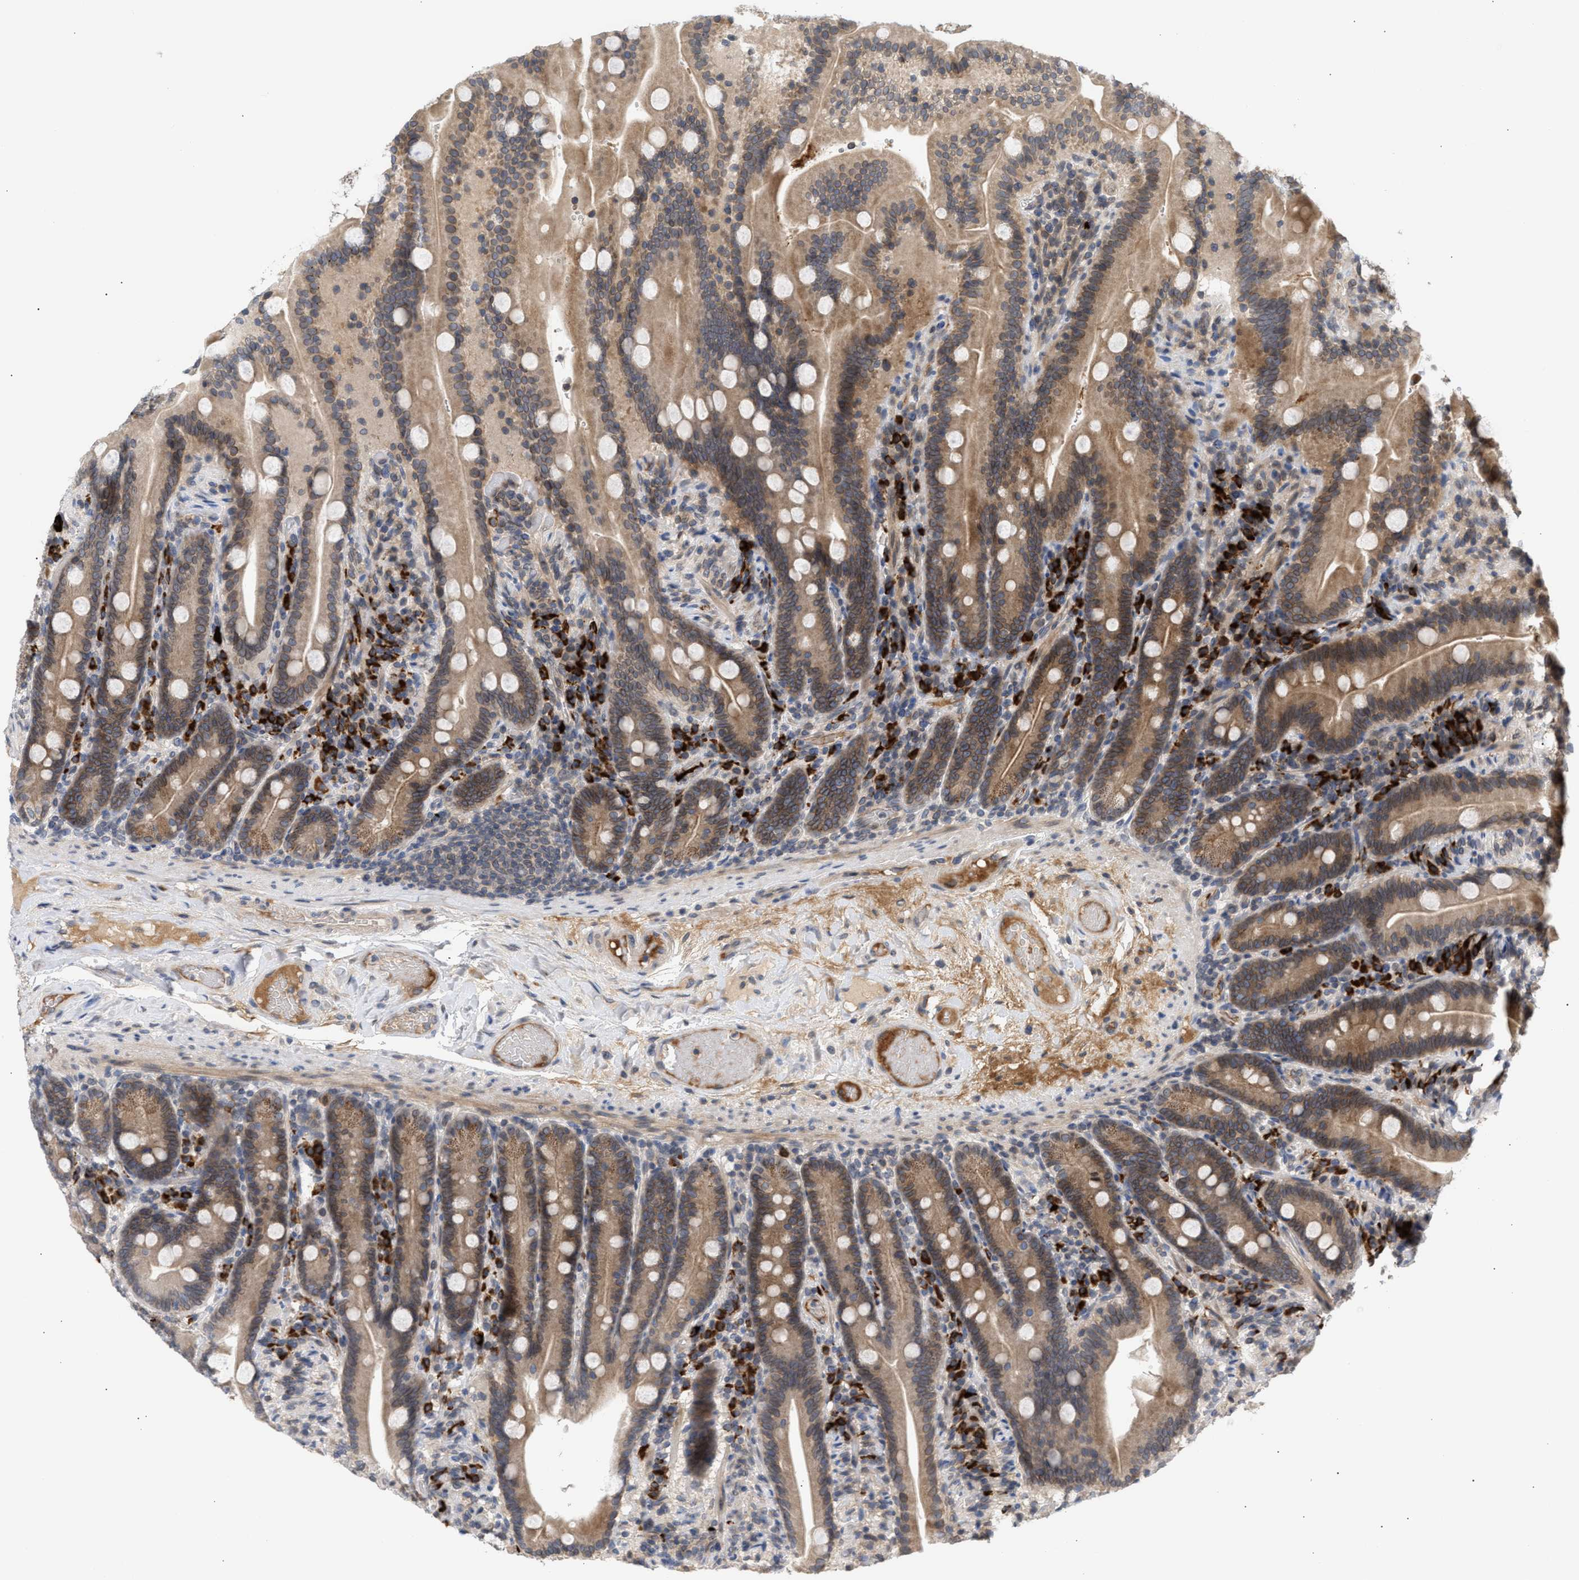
{"staining": {"intensity": "moderate", "quantity": ">75%", "location": "cytoplasmic/membranous,nuclear"}, "tissue": "duodenum", "cell_type": "Glandular cells", "image_type": "normal", "snomed": [{"axis": "morphology", "description": "Normal tissue, NOS"}, {"axis": "topography", "description": "Duodenum"}], "caption": "Glandular cells show medium levels of moderate cytoplasmic/membranous,nuclear positivity in about >75% of cells in unremarkable duodenum.", "gene": "NUP62", "patient": {"sex": "male", "age": 54}}